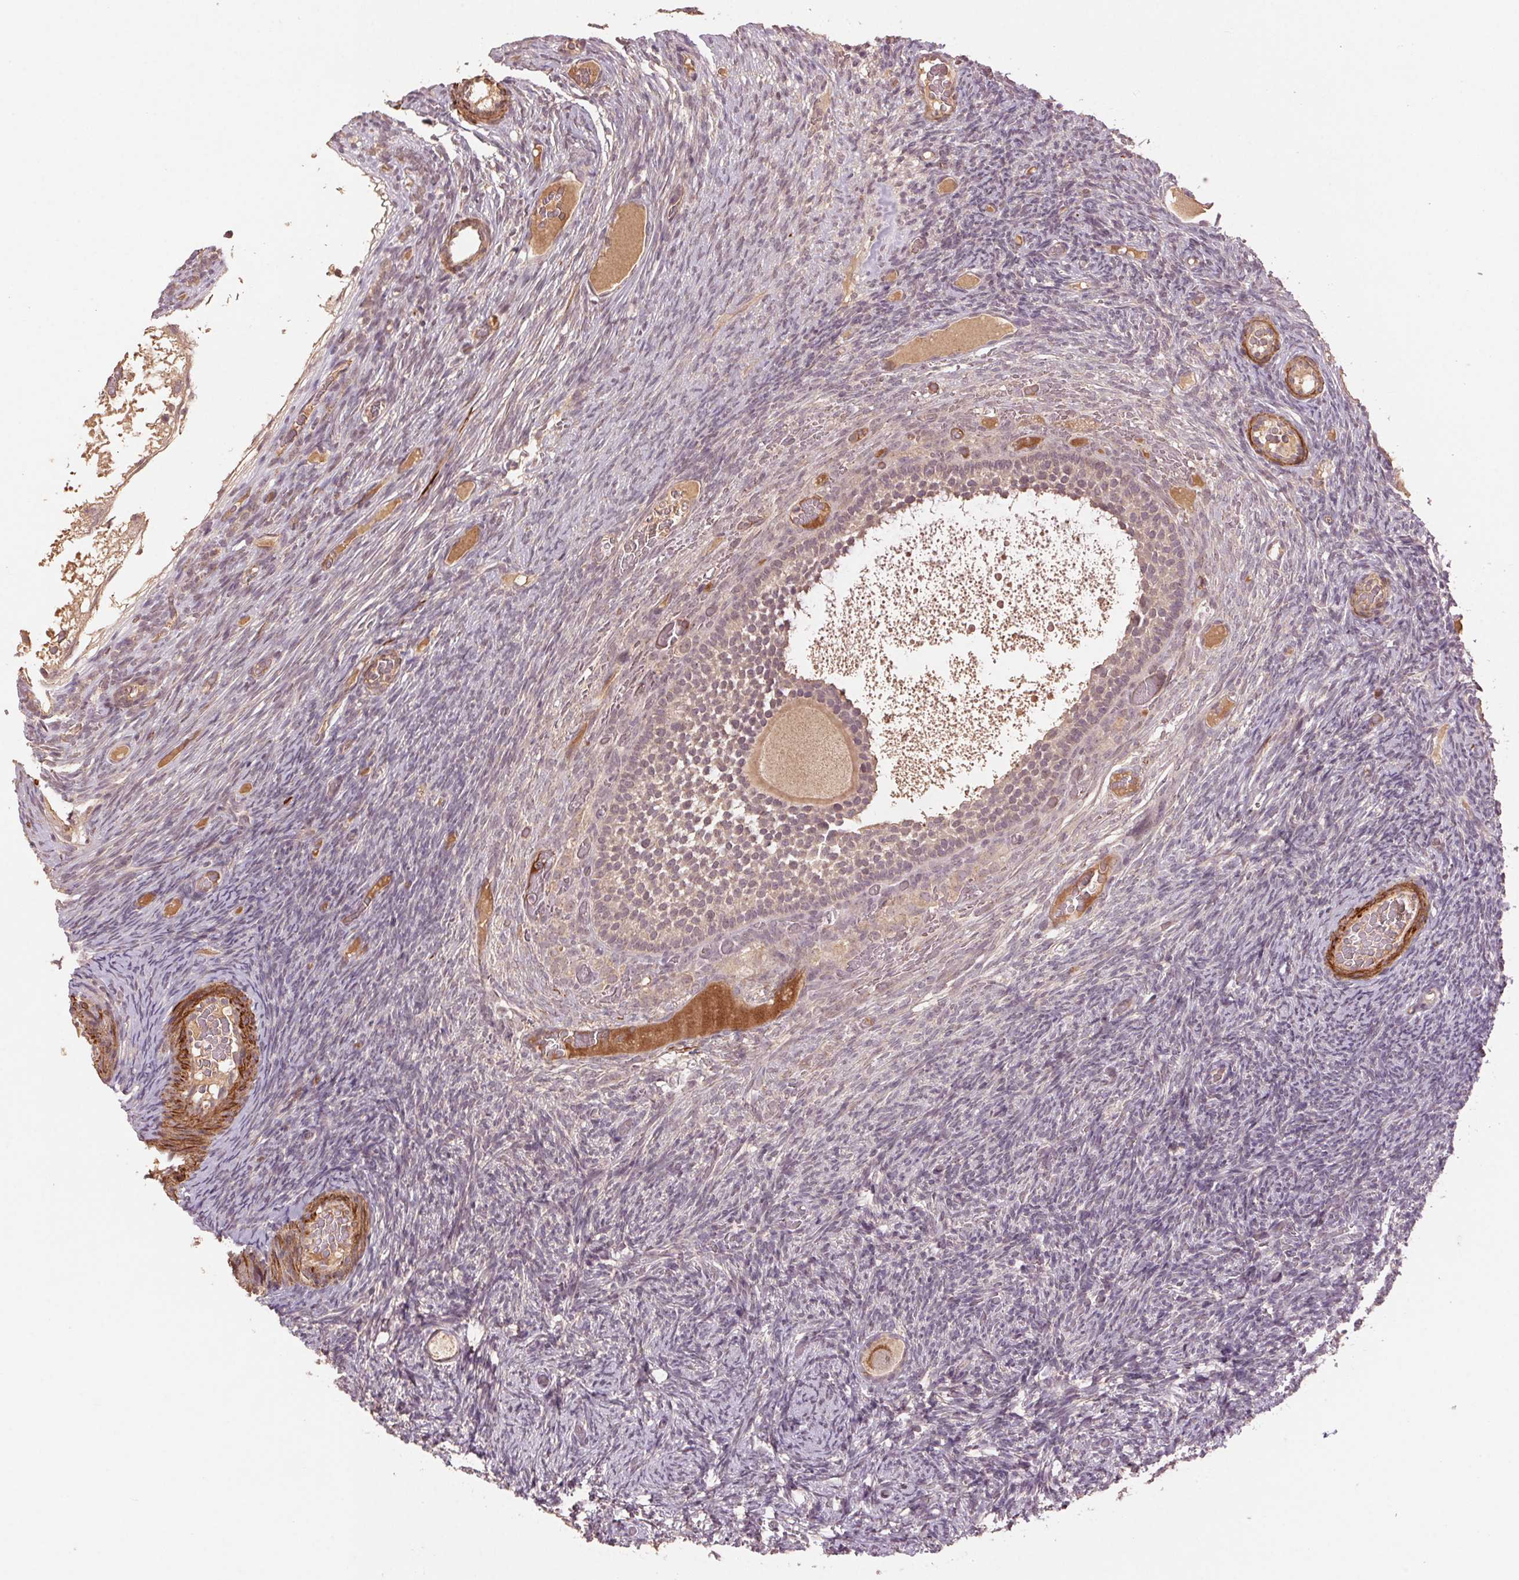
{"staining": {"intensity": "moderate", "quantity": "25%-75%", "location": "cytoplasmic/membranous"}, "tissue": "ovary", "cell_type": "Follicle cells", "image_type": "normal", "snomed": [{"axis": "morphology", "description": "Normal tissue, NOS"}, {"axis": "topography", "description": "Ovary"}], "caption": "High-magnification brightfield microscopy of normal ovary stained with DAB (3,3'-diaminobenzidine) (brown) and counterstained with hematoxylin (blue). follicle cells exhibit moderate cytoplasmic/membranous positivity is present in approximately25%-75% of cells.", "gene": "SMLR1", "patient": {"sex": "female", "age": 34}}